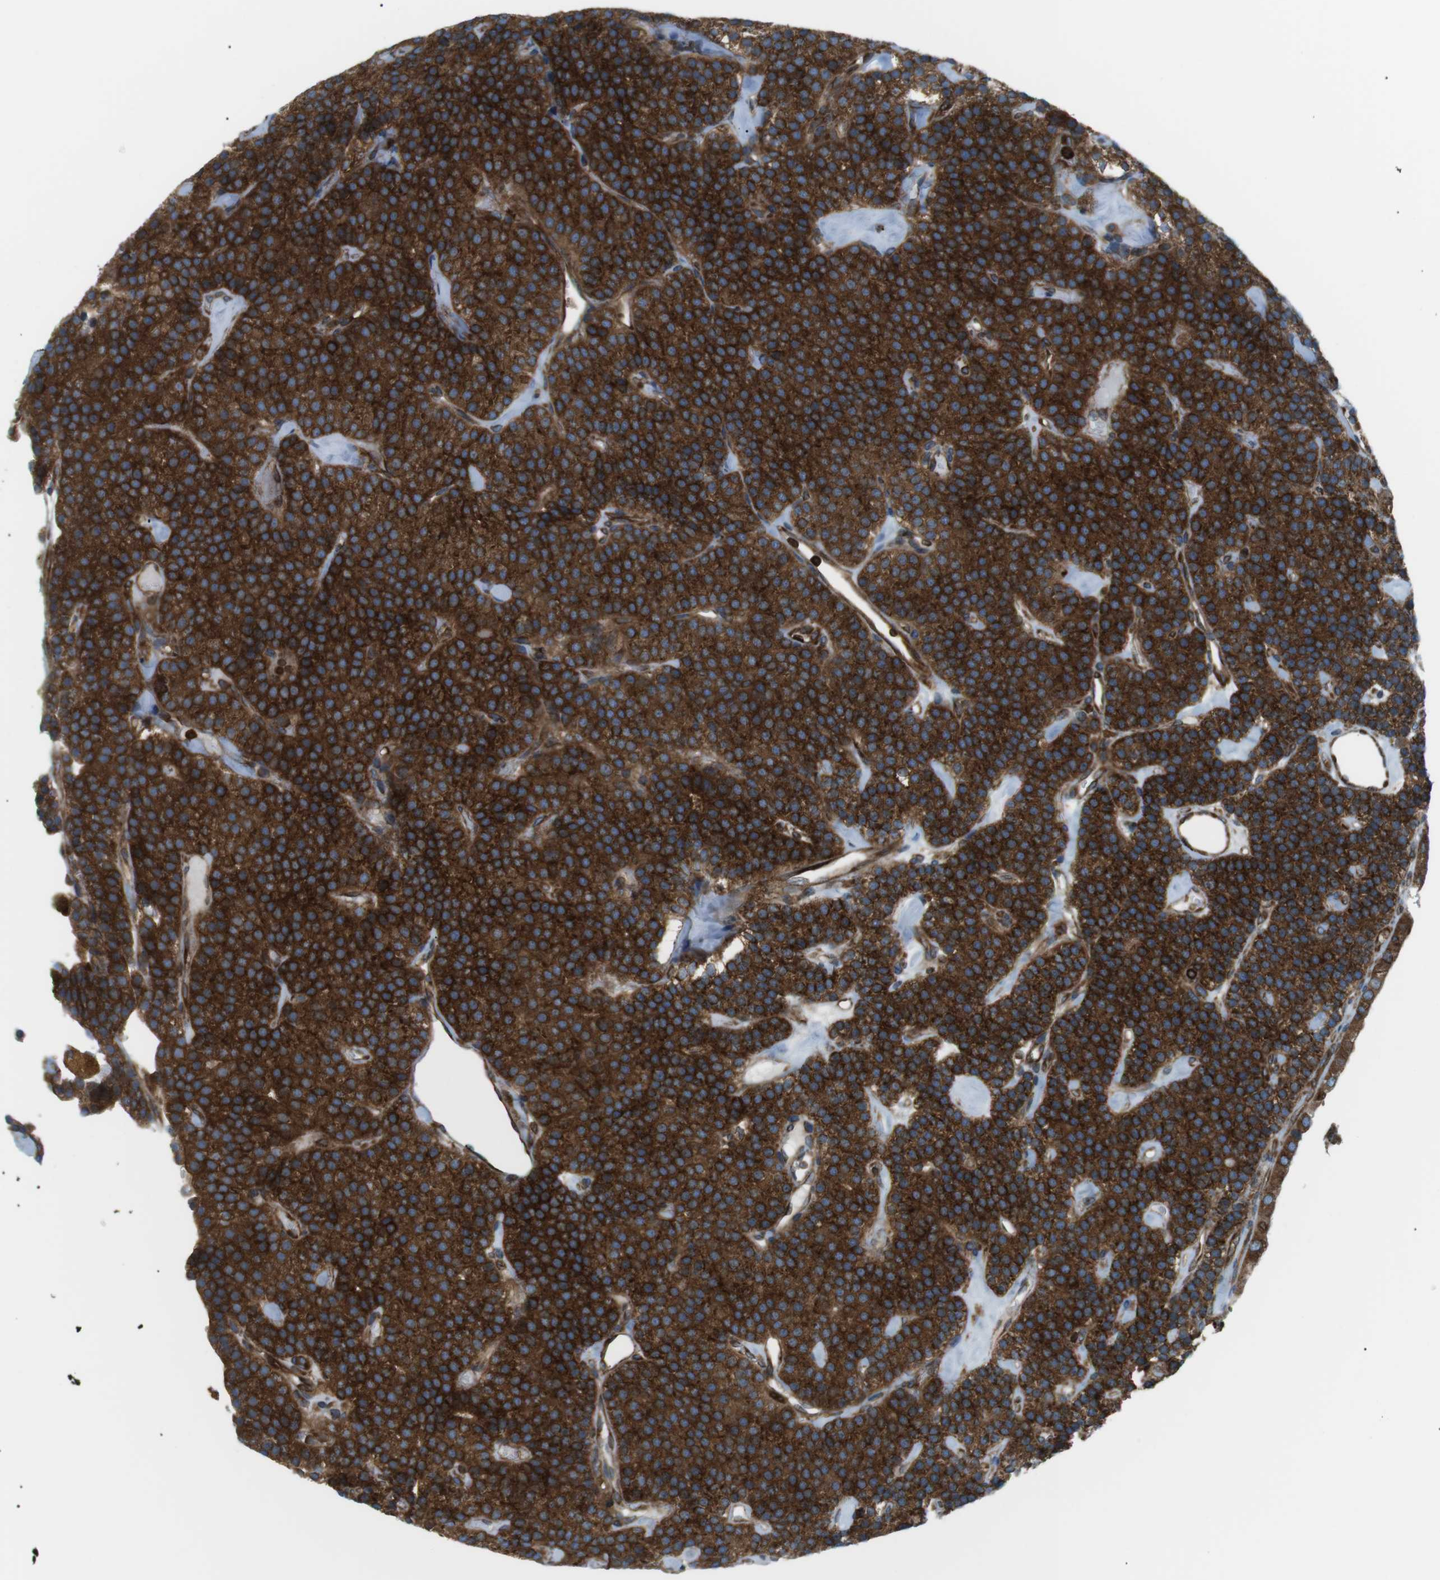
{"staining": {"intensity": "strong", "quantity": ">75%", "location": "cytoplasmic/membranous"}, "tissue": "parathyroid gland", "cell_type": "Glandular cells", "image_type": "normal", "snomed": [{"axis": "morphology", "description": "Normal tissue, NOS"}, {"axis": "morphology", "description": "Adenoma, NOS"}, {"axis": "topography", "description": "Parathyroid gland"}], "caption": "The image demonstrates a brown stain indicating the presence of a protein in the cytoplasmic/membranous of glandular cells in parathyroid gland.", "gene": "FLII", "patient": {"sex": "female", "age": 86}}